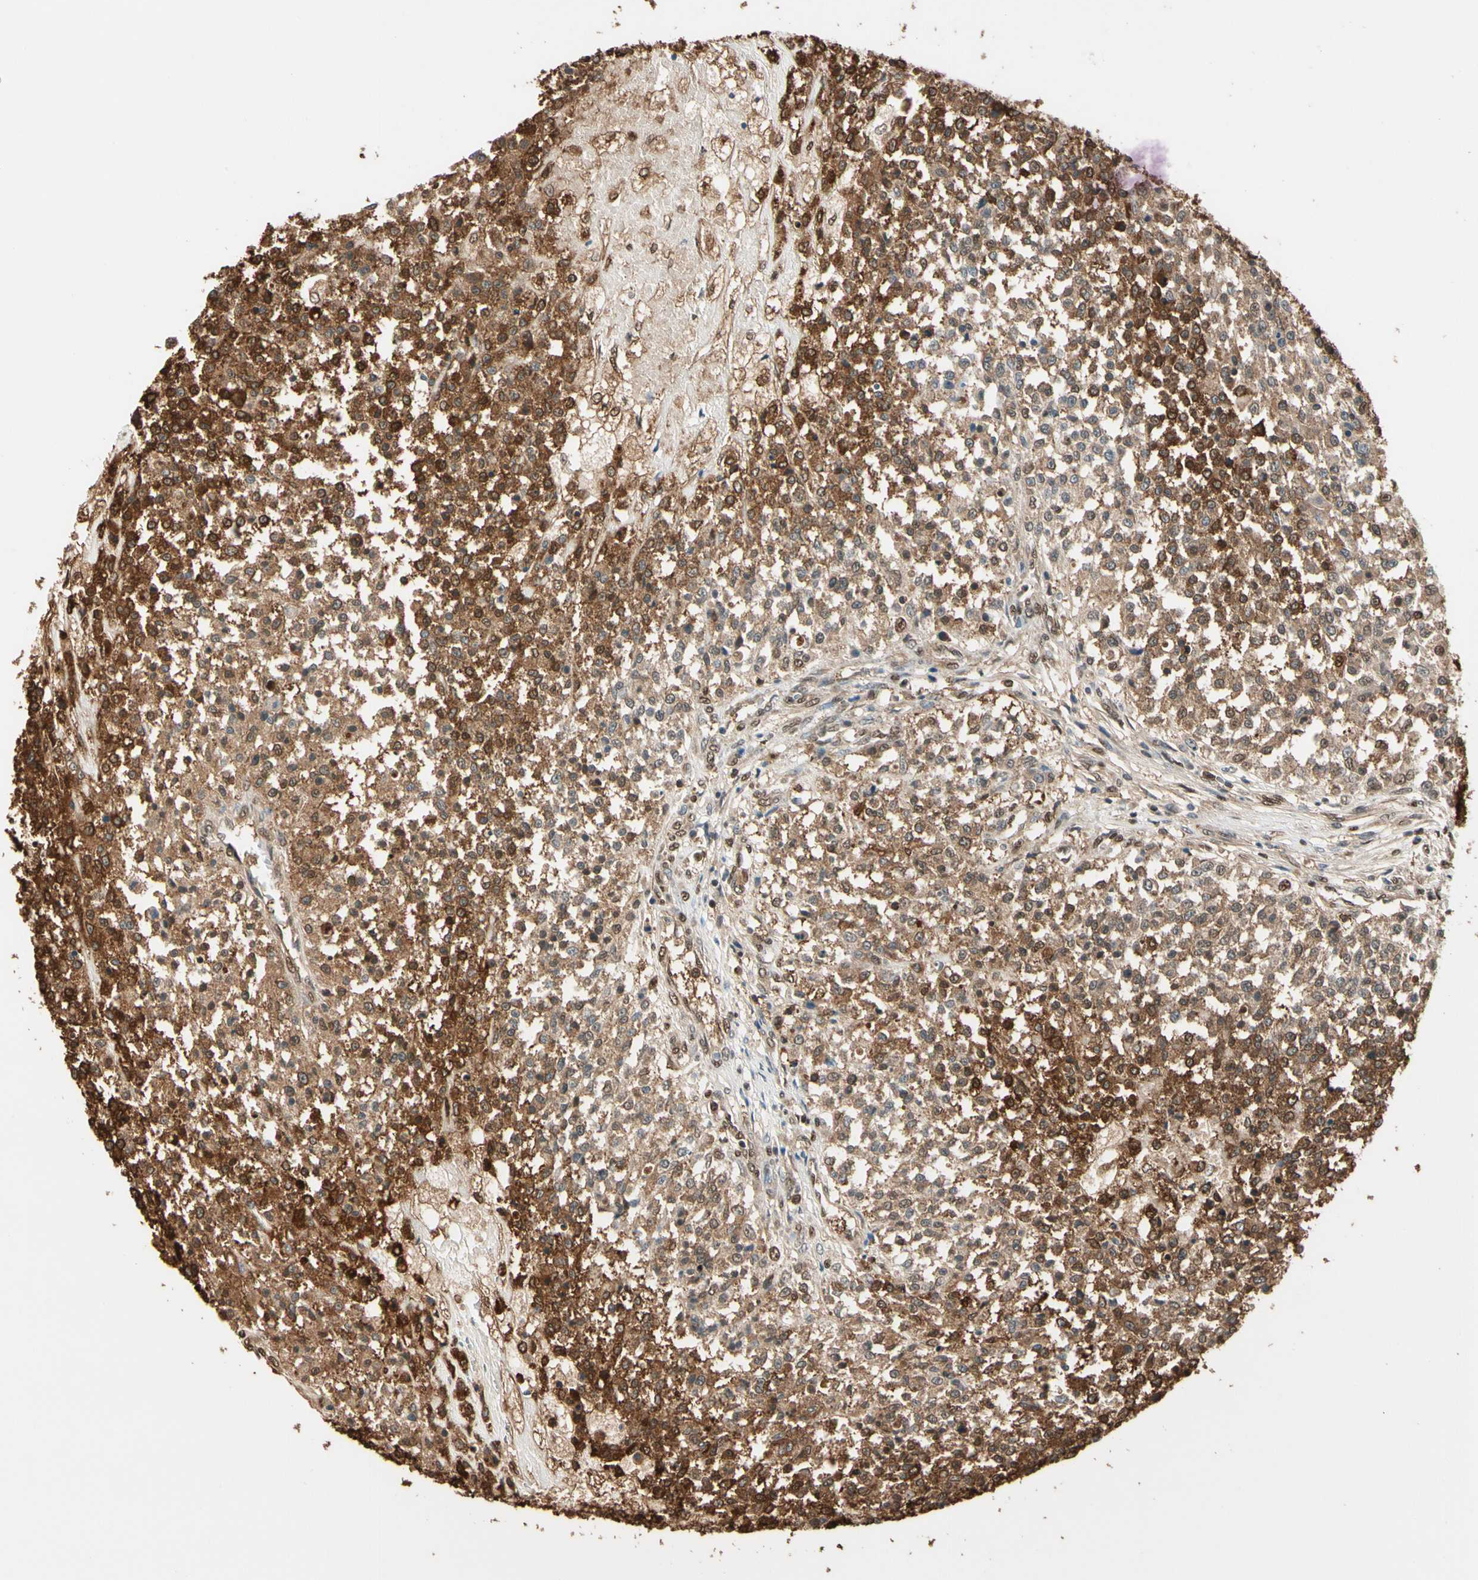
{"staining": {"intensity": "moderate", "quantity": ">75%", "location": "cytoplasmic/membranous,nuclear"}, "tissue": "testis cancer", "cell_type": "Tumor cells", "image_type": "cancer", "snomed": [{"axis": "morphology", "description": "Seminoma, NOS"}, {"axis": "topography", "description": "Testis"}], "caption": "The immunohistochemical stain shows moderate cytoplasmic/membranous and nuclear positivity in tumor cells of testis cancer tissue.", "gene": "PNCK", "patient": {"sex": "male", "age": 59}}